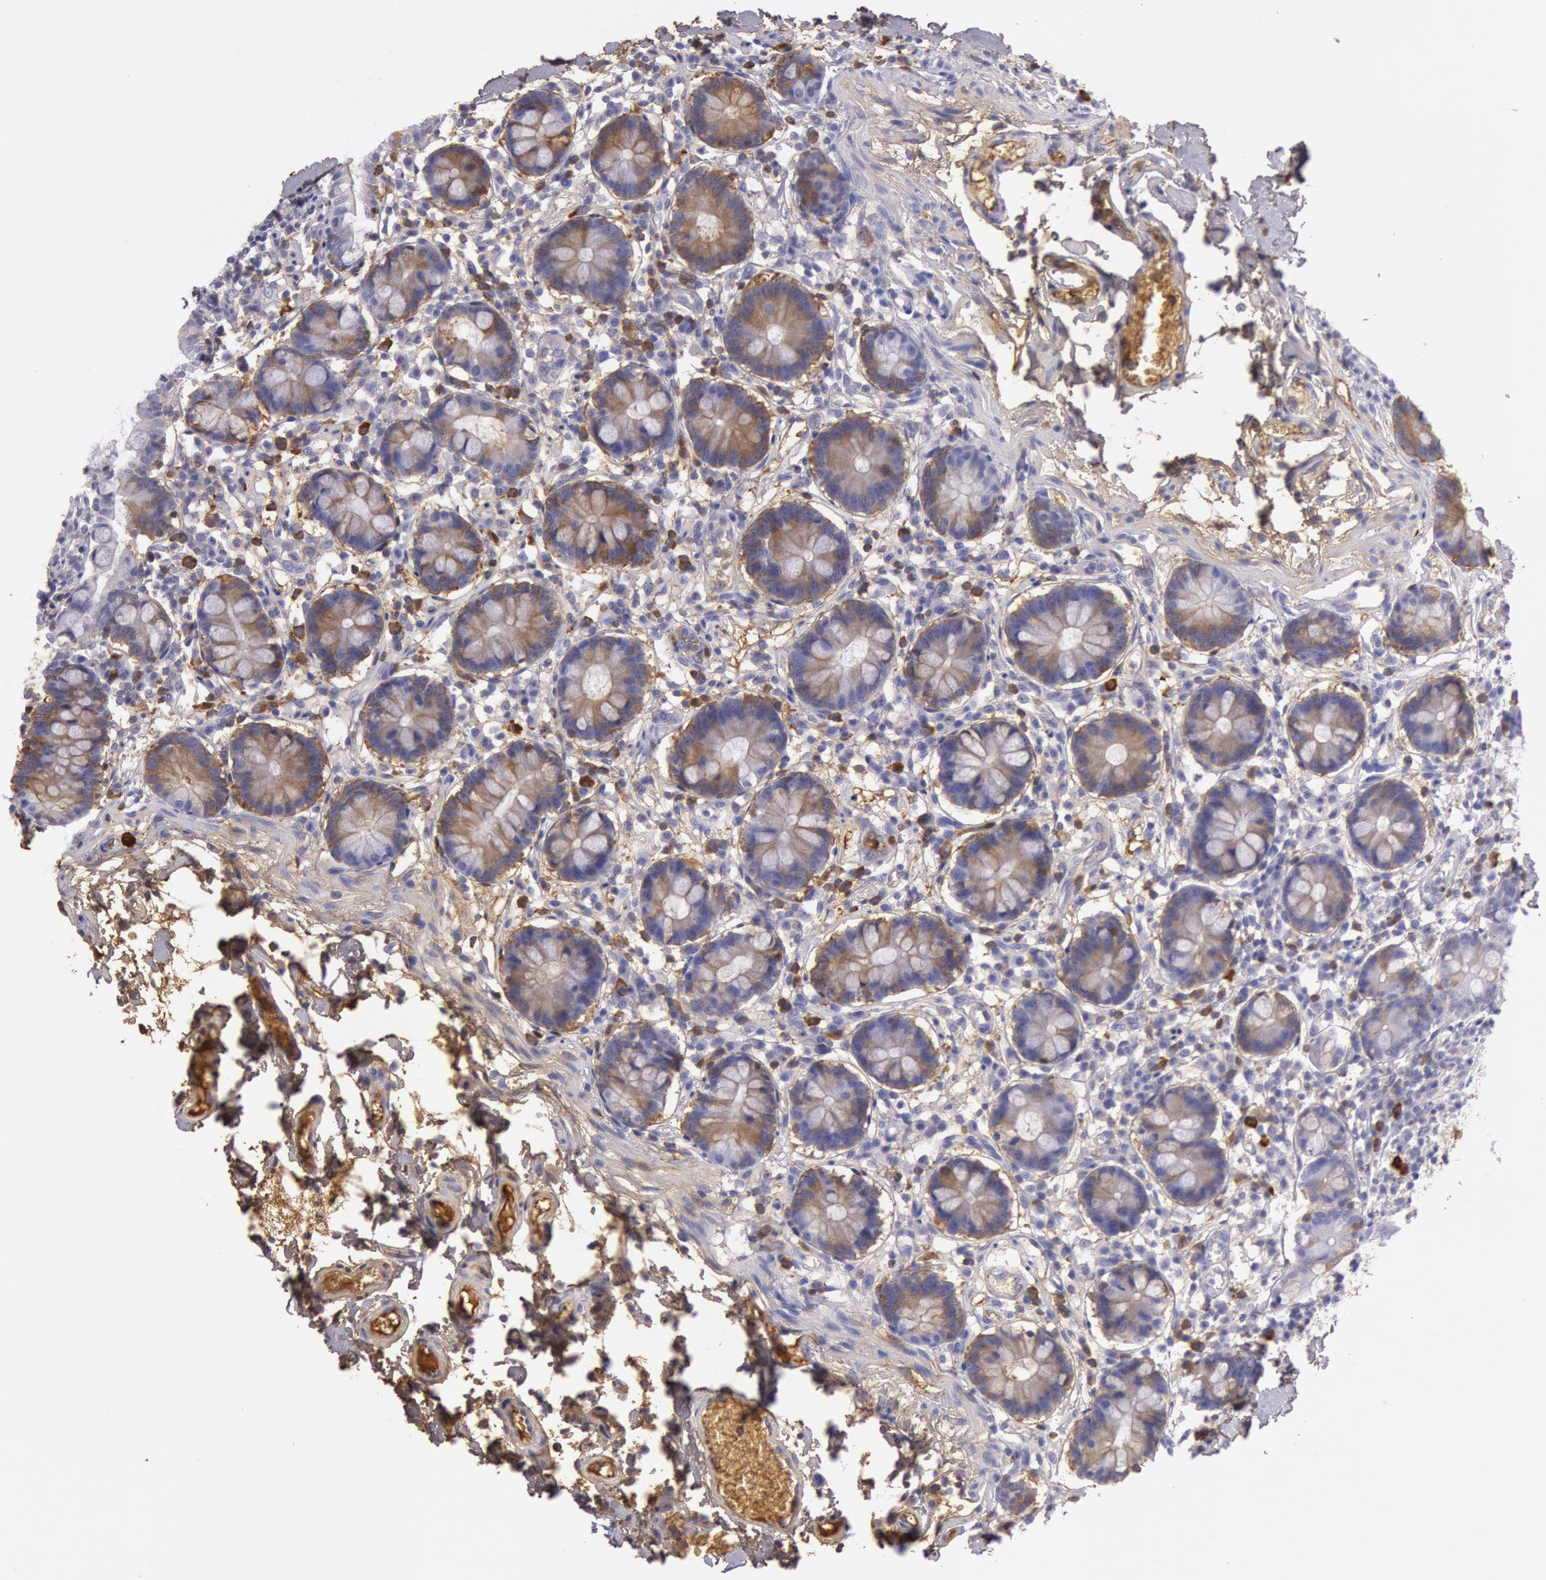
{"staining": {"intensity": "moderate", "quantity": "25%-75%", "location": "cytoplasmic/membranous"}, "tissue": "small intestine", "cell_type": "Glandular cells", "image_type": "normal", "snomed": [{"axis": "morphology", "description": "Normal tissue, NOS"}, {"axis": "topography", "description": "Small intestine"}], "caption": "Protein analysis of benign small intestine shows moderate cytoplasmic/membranous staining in about 25%-75% of glandular cells.", "gene": "IGHG1", "patient": {"sex": "female", "age": 61}}